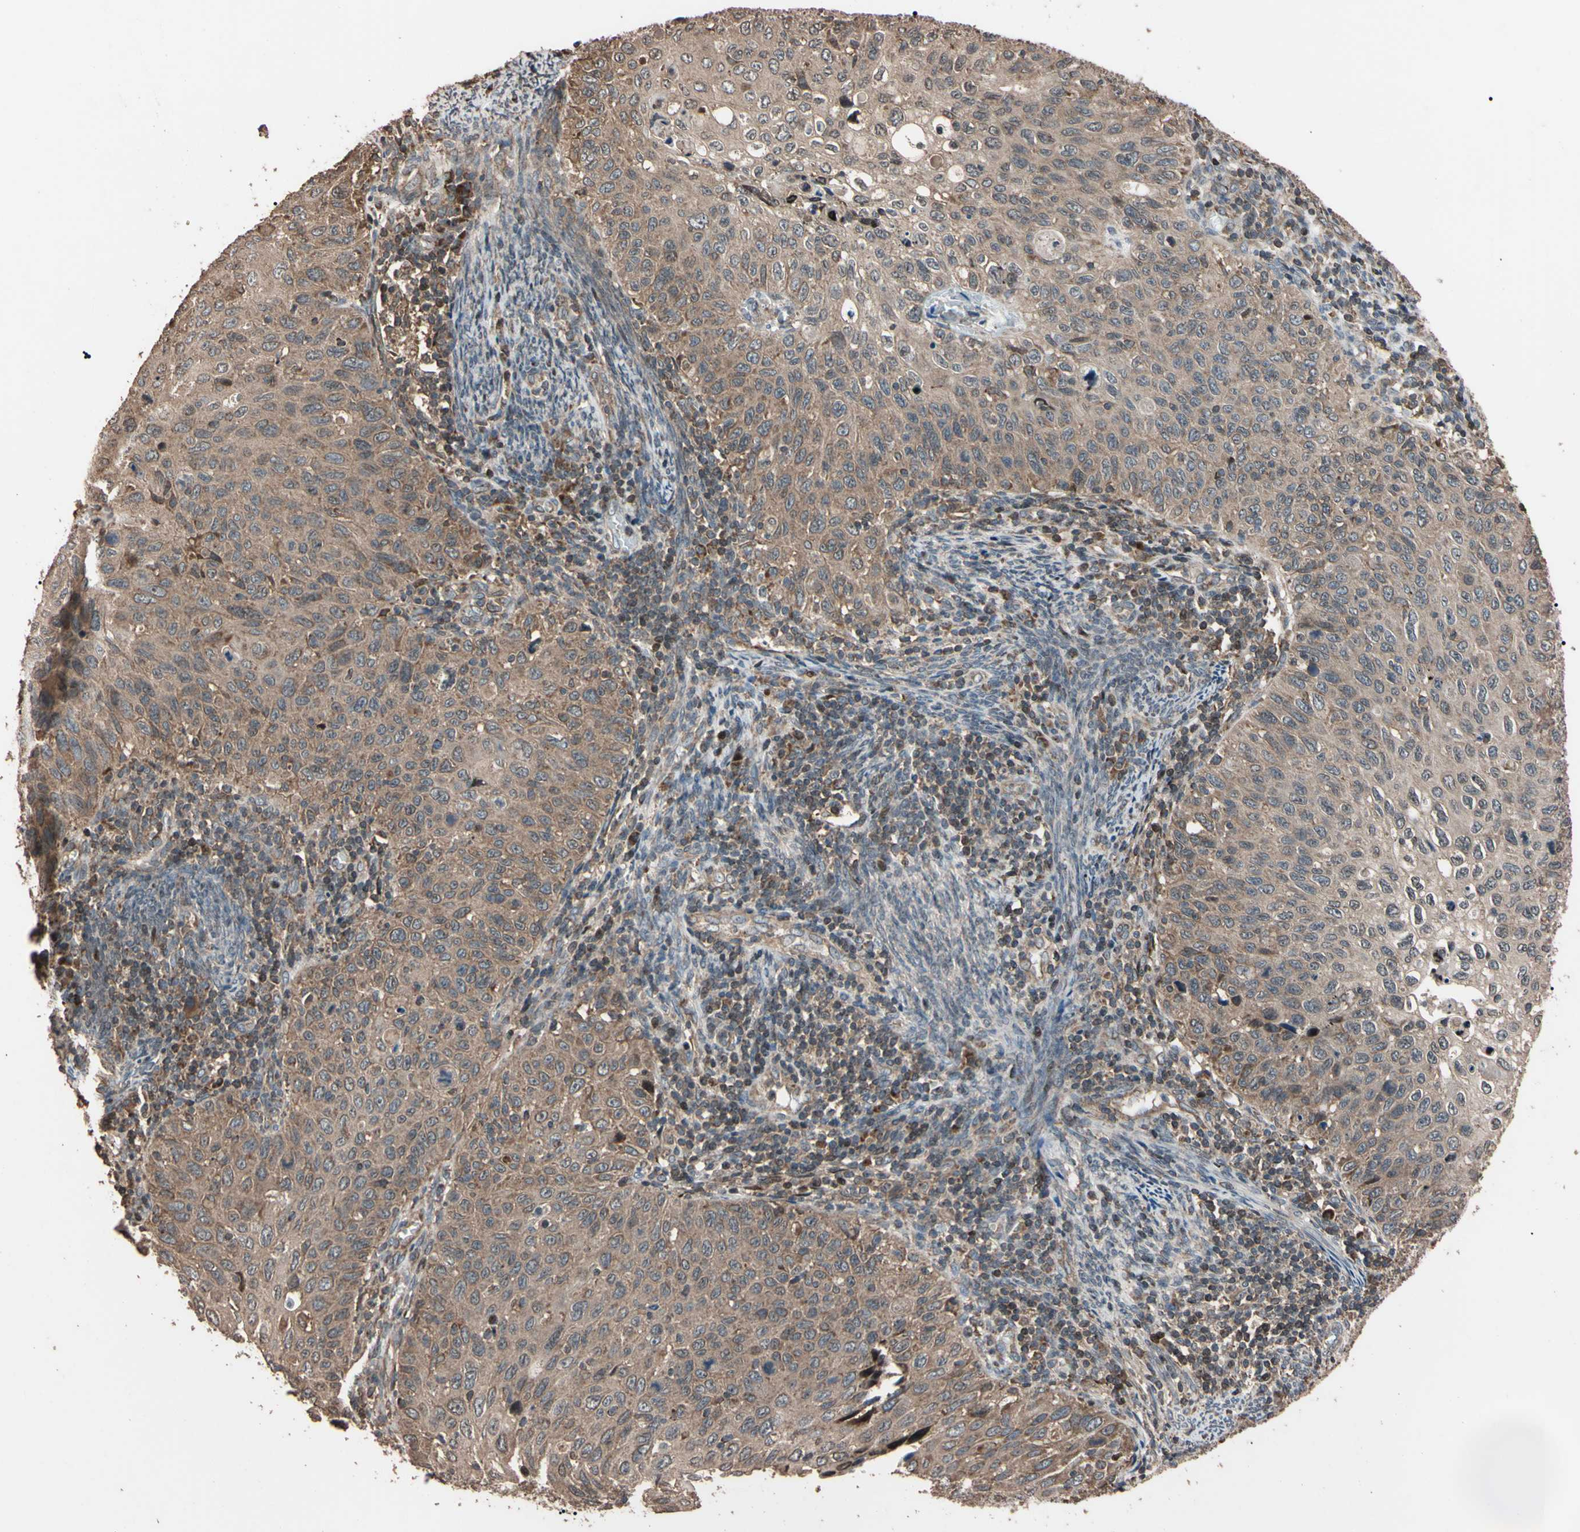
{"staining": {"intensity": "weak", "quantity": ">75%", "location": "cytoplasmic/membranous"}, "tissue": "cervical cancer", "cell_type": "Tumor cells", "image_type": "cancer", "snomed": [{"axis": "morphology", "description": "Squamous cell carcinoma, NOS"}, {"axis": "topography", "description": "Cervix"}], "caption": "The immunohistochemical stain shows weak cytoplasmic/membranous staining in tumor cells of cervical cancer (squamous cell carcinoma) tissue.", "gene": "TNFRSF1A", "patient": {"sex": "female", "age": 70}}